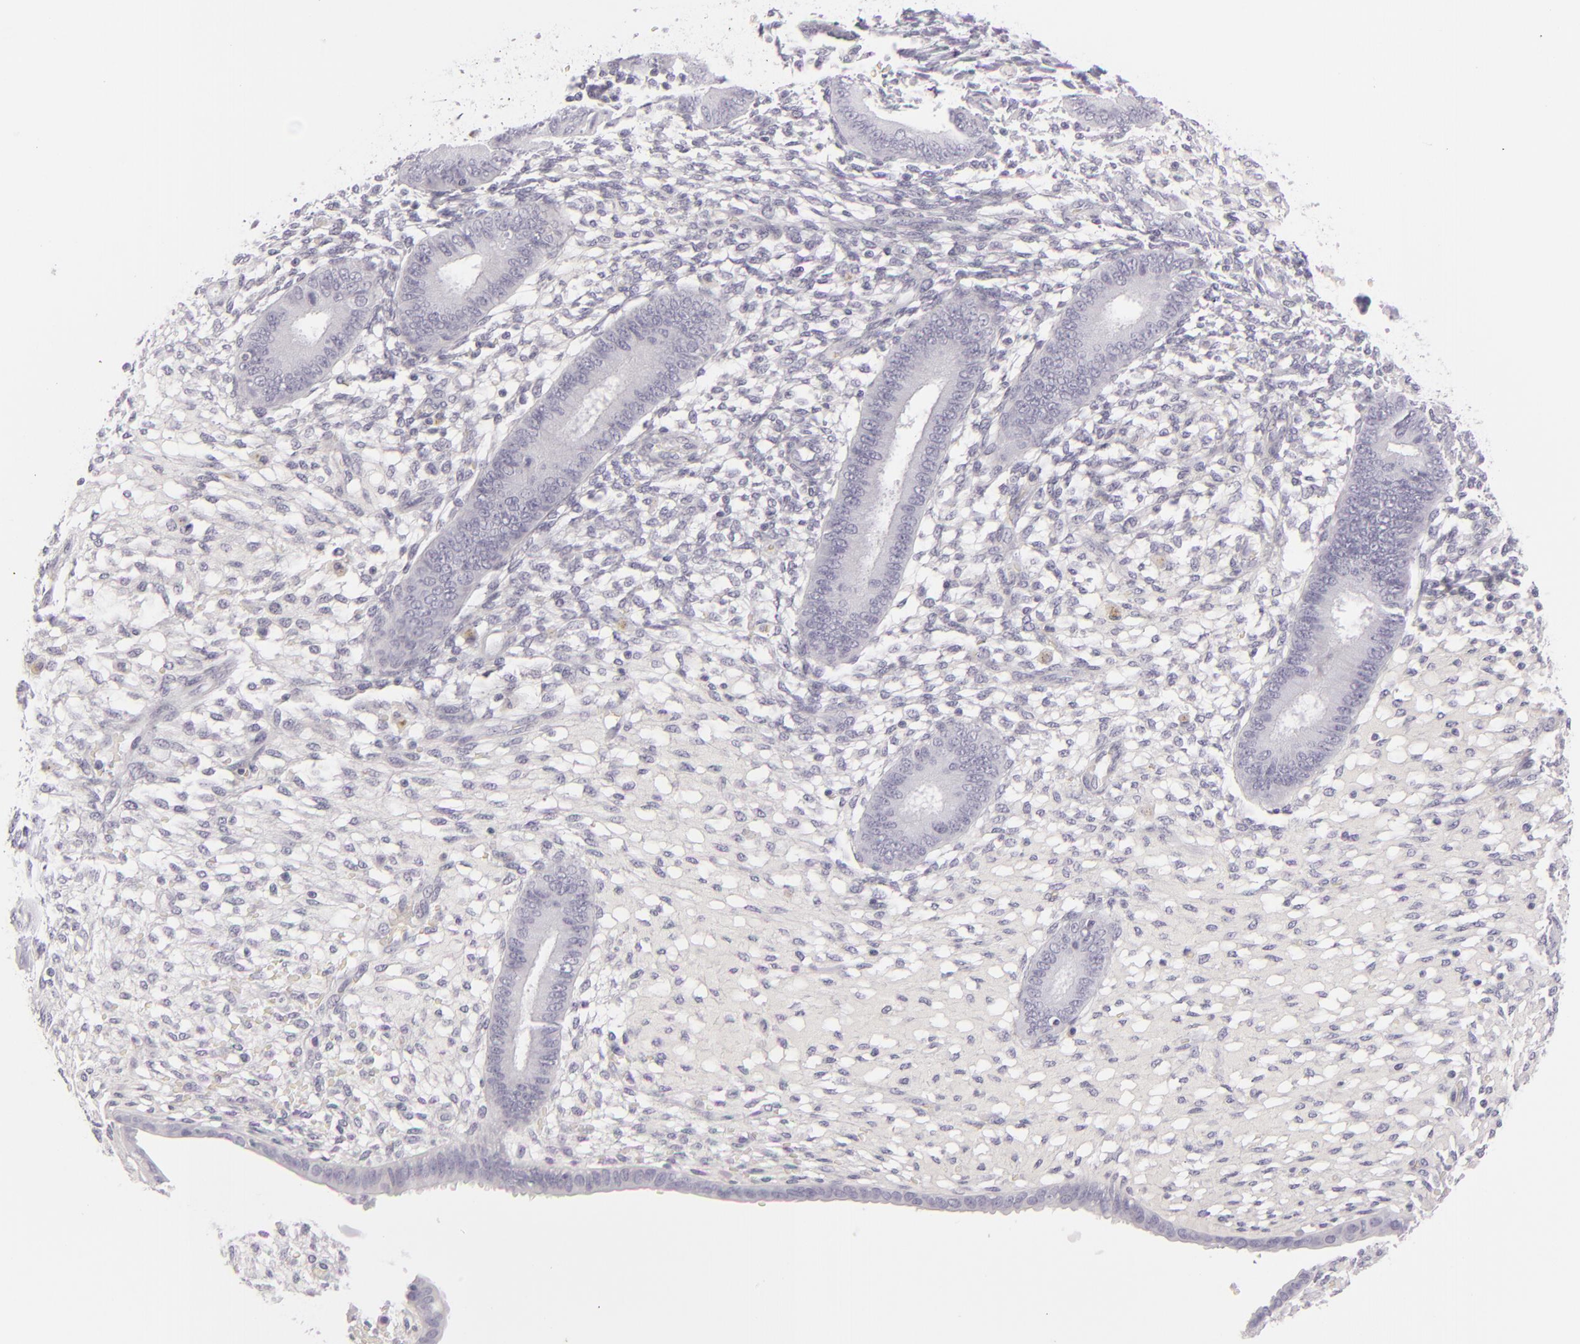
{"staining": {"intensity": "negative", "quantity": "none", "location": "none"}, "tissue": "endometrium", "cell_type": "Cells in endometrial stroma", "image_type": "normal", "snomed": [{"axis": "morphology", "description": "Normal tissue, NOS"}, {"axis": "topography", "description": "Endometrium"}], "caption": "DAB immunohistochemical staining of benign human endometrium reveals no significant expression in cells in endometrial stroma.", "gene": "CDX2", "patient": {"sex": "female", "age": 42}}